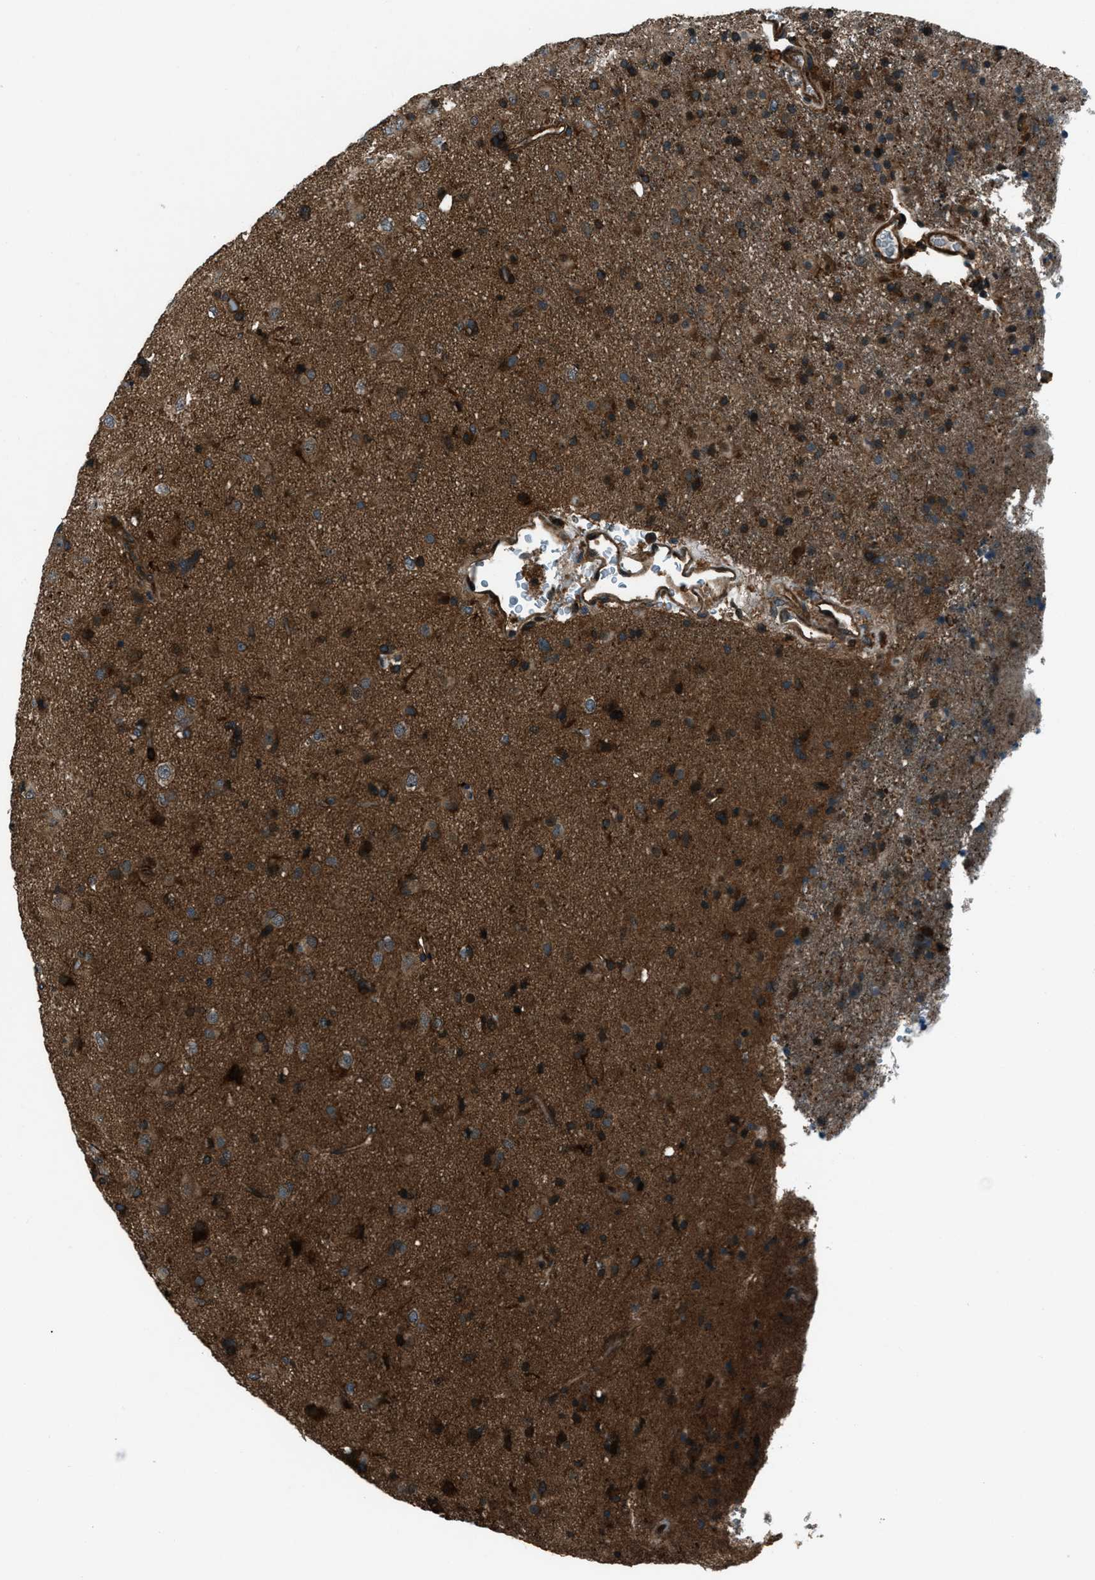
{"staining": {"intensity": "moderate", "quantity": "25%-75%", "location": "cytoplasmic/membranous"}, "tissue": "glioma", "cell_type": "Tumor cells", "image_type": "cancer", "snomed": [{"axis": "morphology", "description": "Glioma, malignant, Low grade"}, {"axis": "topography", "description": "Brain"}], "caption": "Malignant low-grade glioma stained with a brown dye reveals moderate cytoplasmic/membranous positive staining in about 25%-75% of tumor cells.", "gene": "SNX30", "patient": {"sex": "male", "age": 65}}